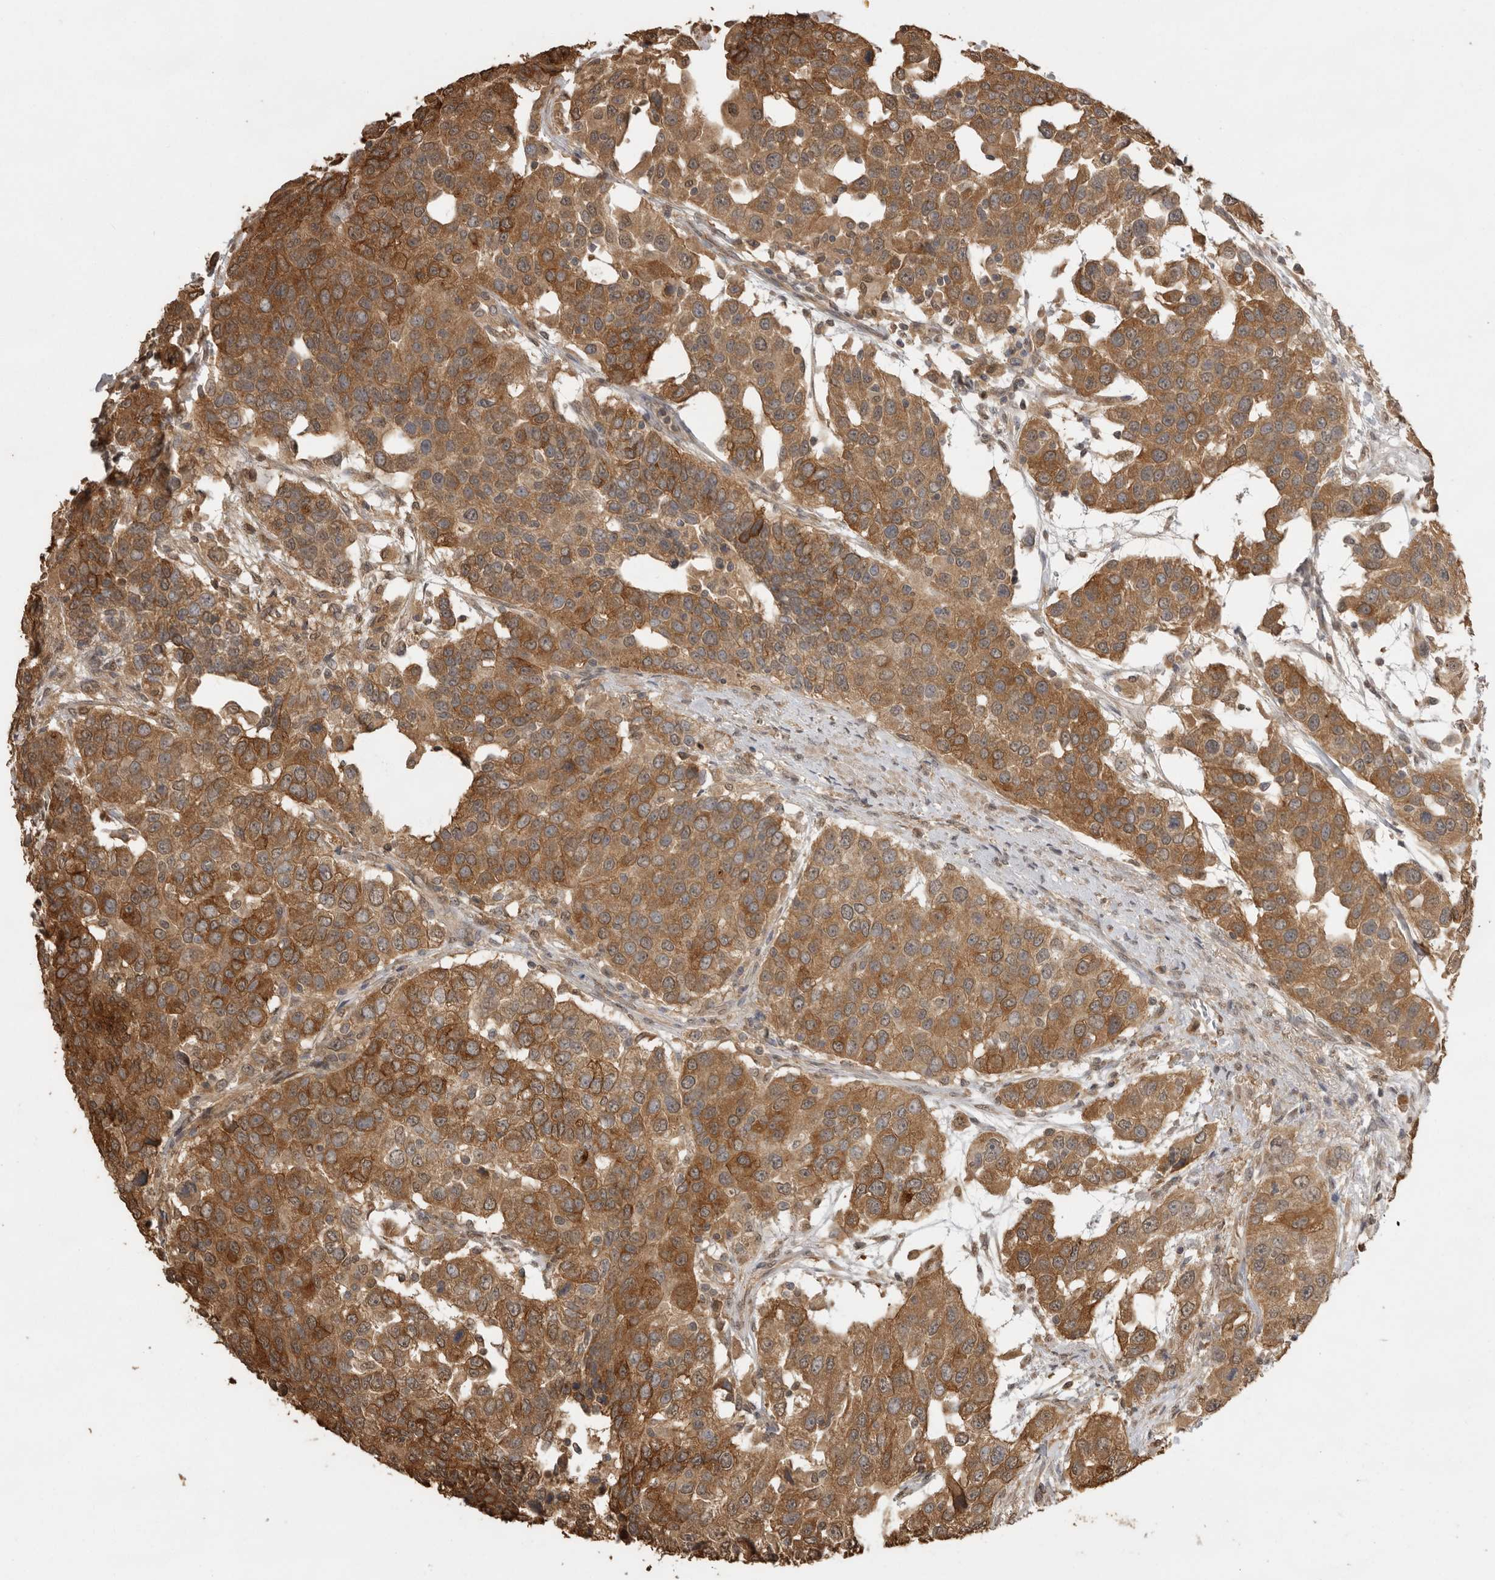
{"staining": {"intensity": "moderate", "quantity": ">75%", "location": "cytoplasmic/membranous"}, "tissue": "urothelial cancer", "cell_type": "Tumor cells", "image_type": "cancer", "snomed": [{"axis": "morphology", "description": "Urothelial carcinoma, High grade"}, {"axis": "topography", "description": "Urinary bladder"}], "caption": "Immunohistochemical staining of urothelial carcinoma (high-grade) reveals moderate cytoplasmic/membranous protein staining in approximately >75% of tumor cells.", "gene": "JAG2", "patient": {"sex": "female", "age": 80}}